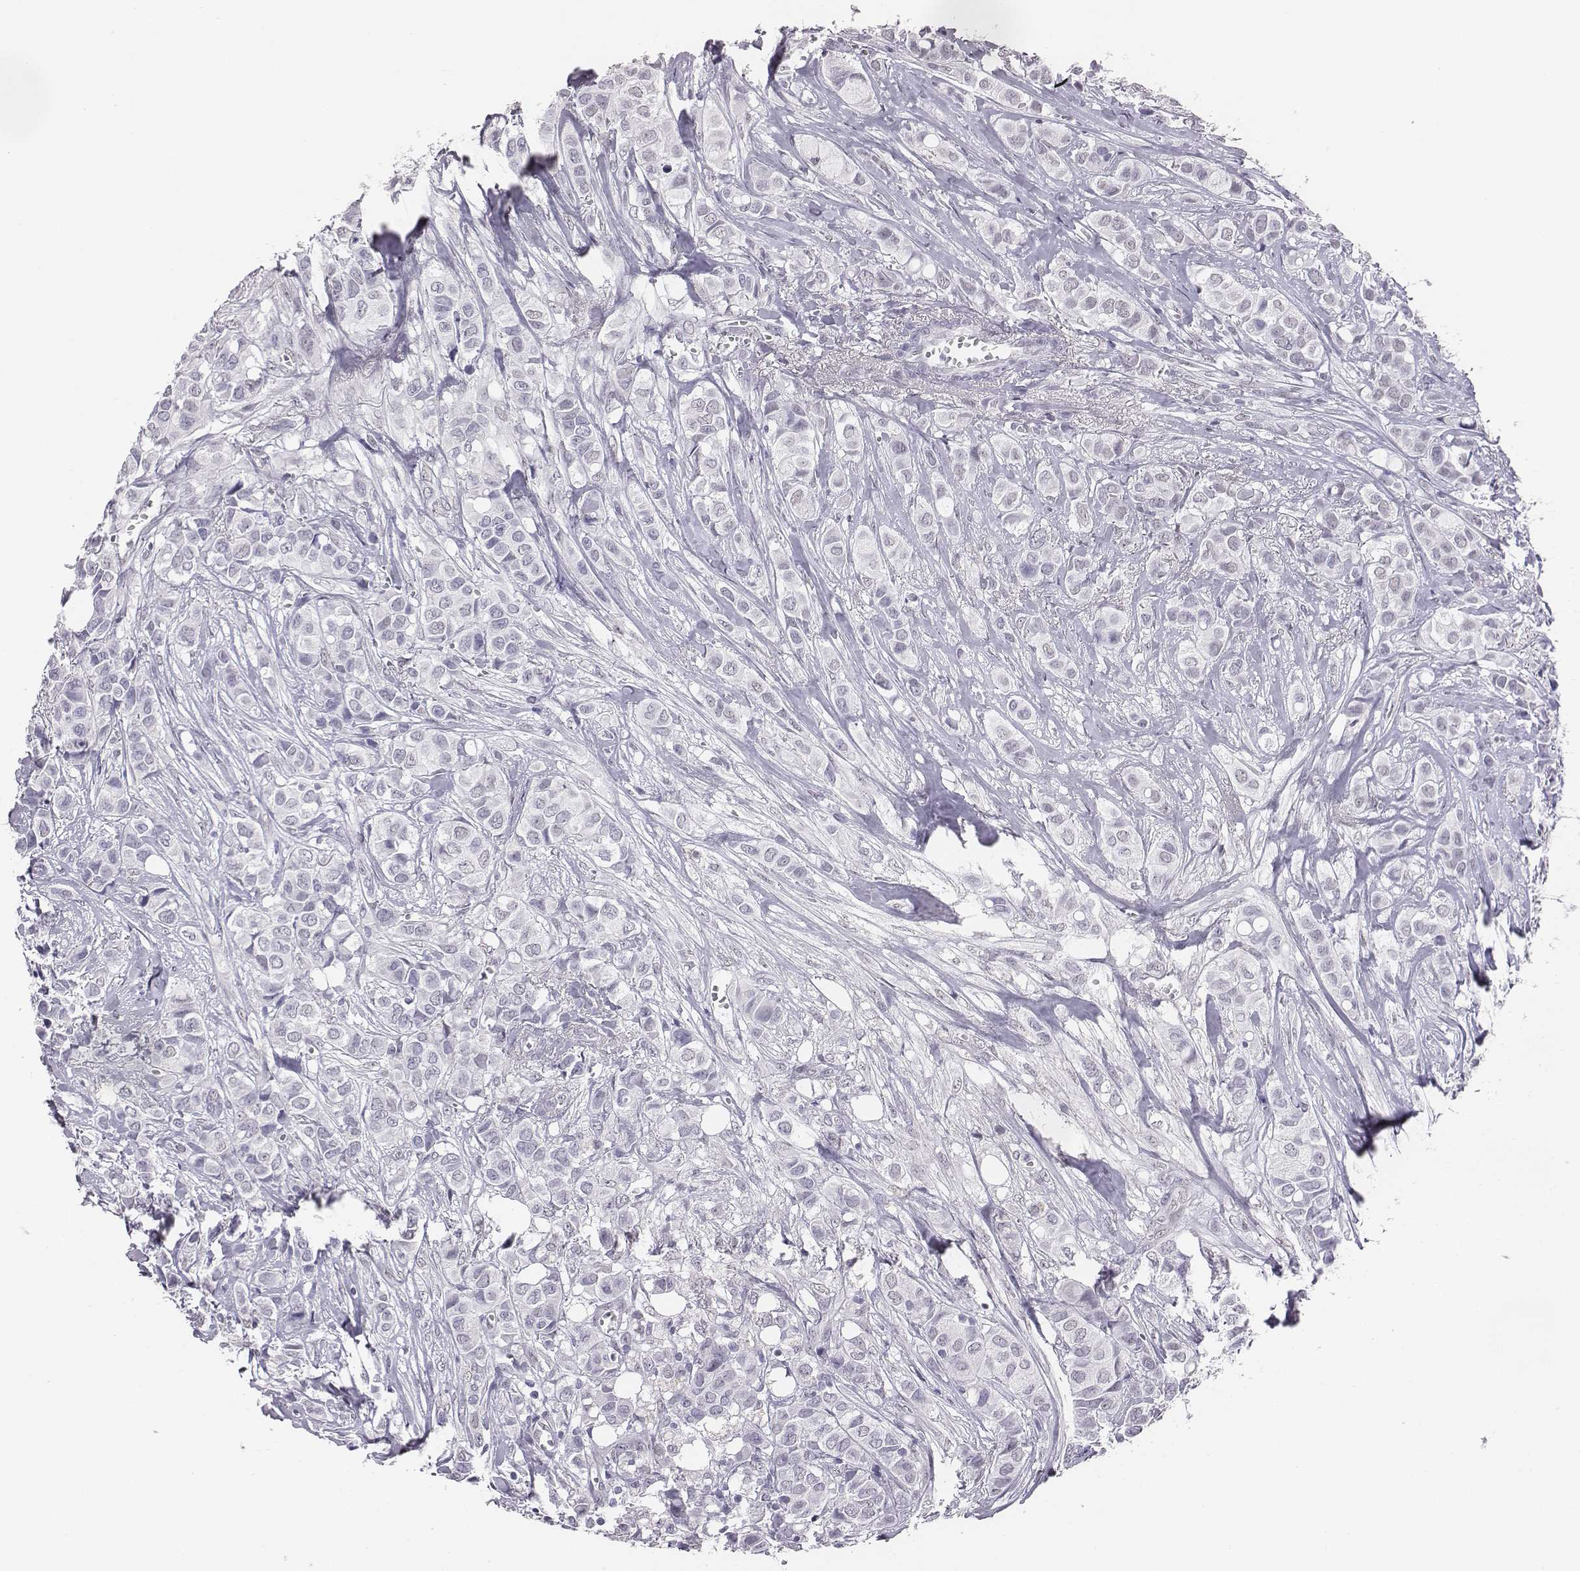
{"staining": {"intensity": "negative", "quantity": "none", "location": "none"}, "tissue": "breast cancer", "cell_type": "Tumor cells", "image_type": "cancer", "snomed": [{"axis": "morphology", "description": "Duct carcinoma"}, {"axis": "topography", "description": "Breast"}], "caption": "The immunohistochemistry (IHC) image has no significant staining in tumor cells of breast intraductal carcinoma tissue.", "gene": "ACOD1", "patient": {"sex": "female", "age": 85}}